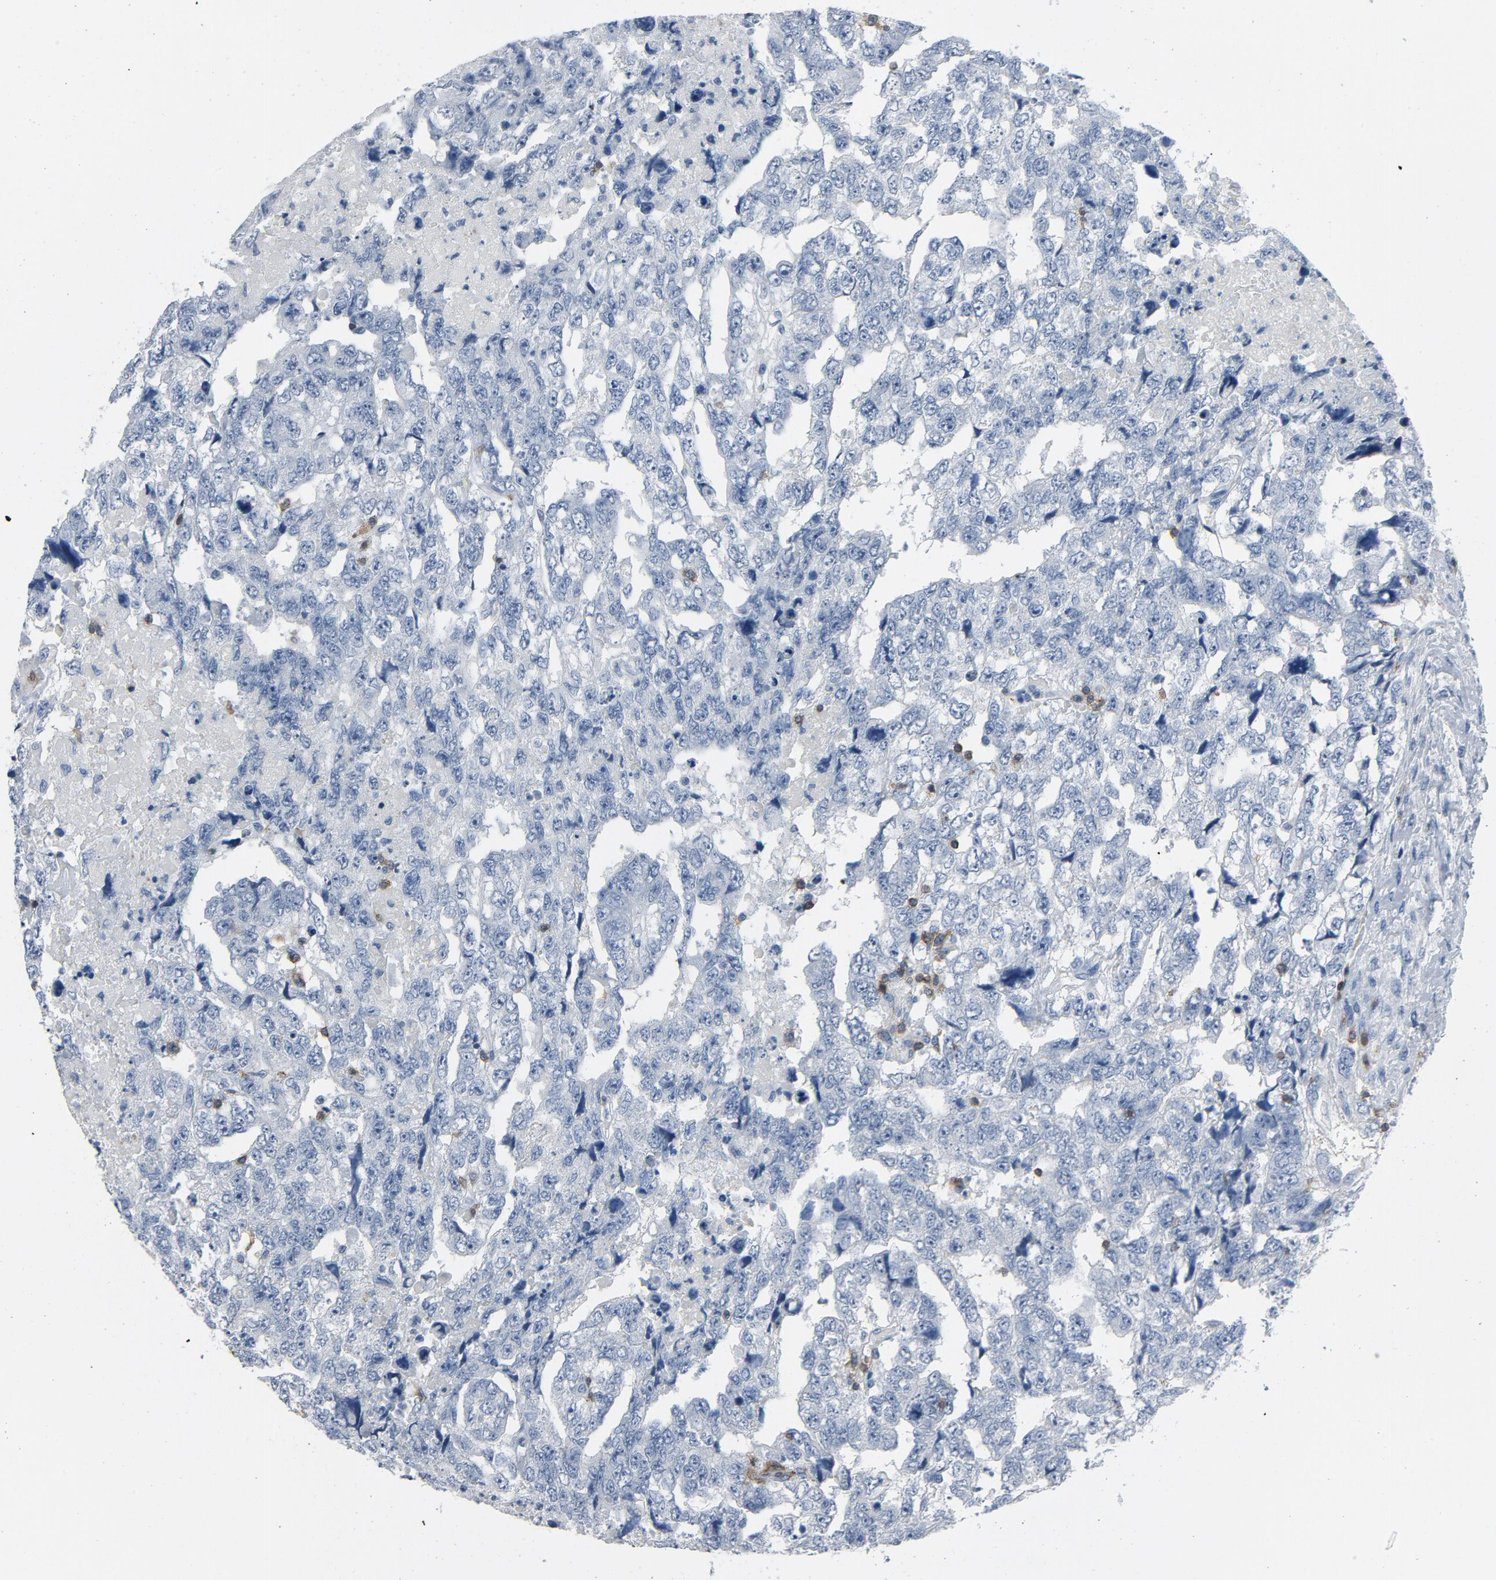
{"staining": {"intensity": "negative", "quantity": "none", "location": "none"}, "tissue": "testis cancer", "cell_type": "Tumor cells", "image_type": "cancer", "snomed": [{"axis": "morphology", "description": "Carcinoma, Embryonal, NOS"}, {"axis": "topography", "description": "Testis"}], "caption": "This is an immunohistochemistry (IHC) histopathology image of human embryonal carcinoma (testis). There is no staining in tumor cells.", "gene": "LCK", "patient": {"sex": "male", "age": 36}}